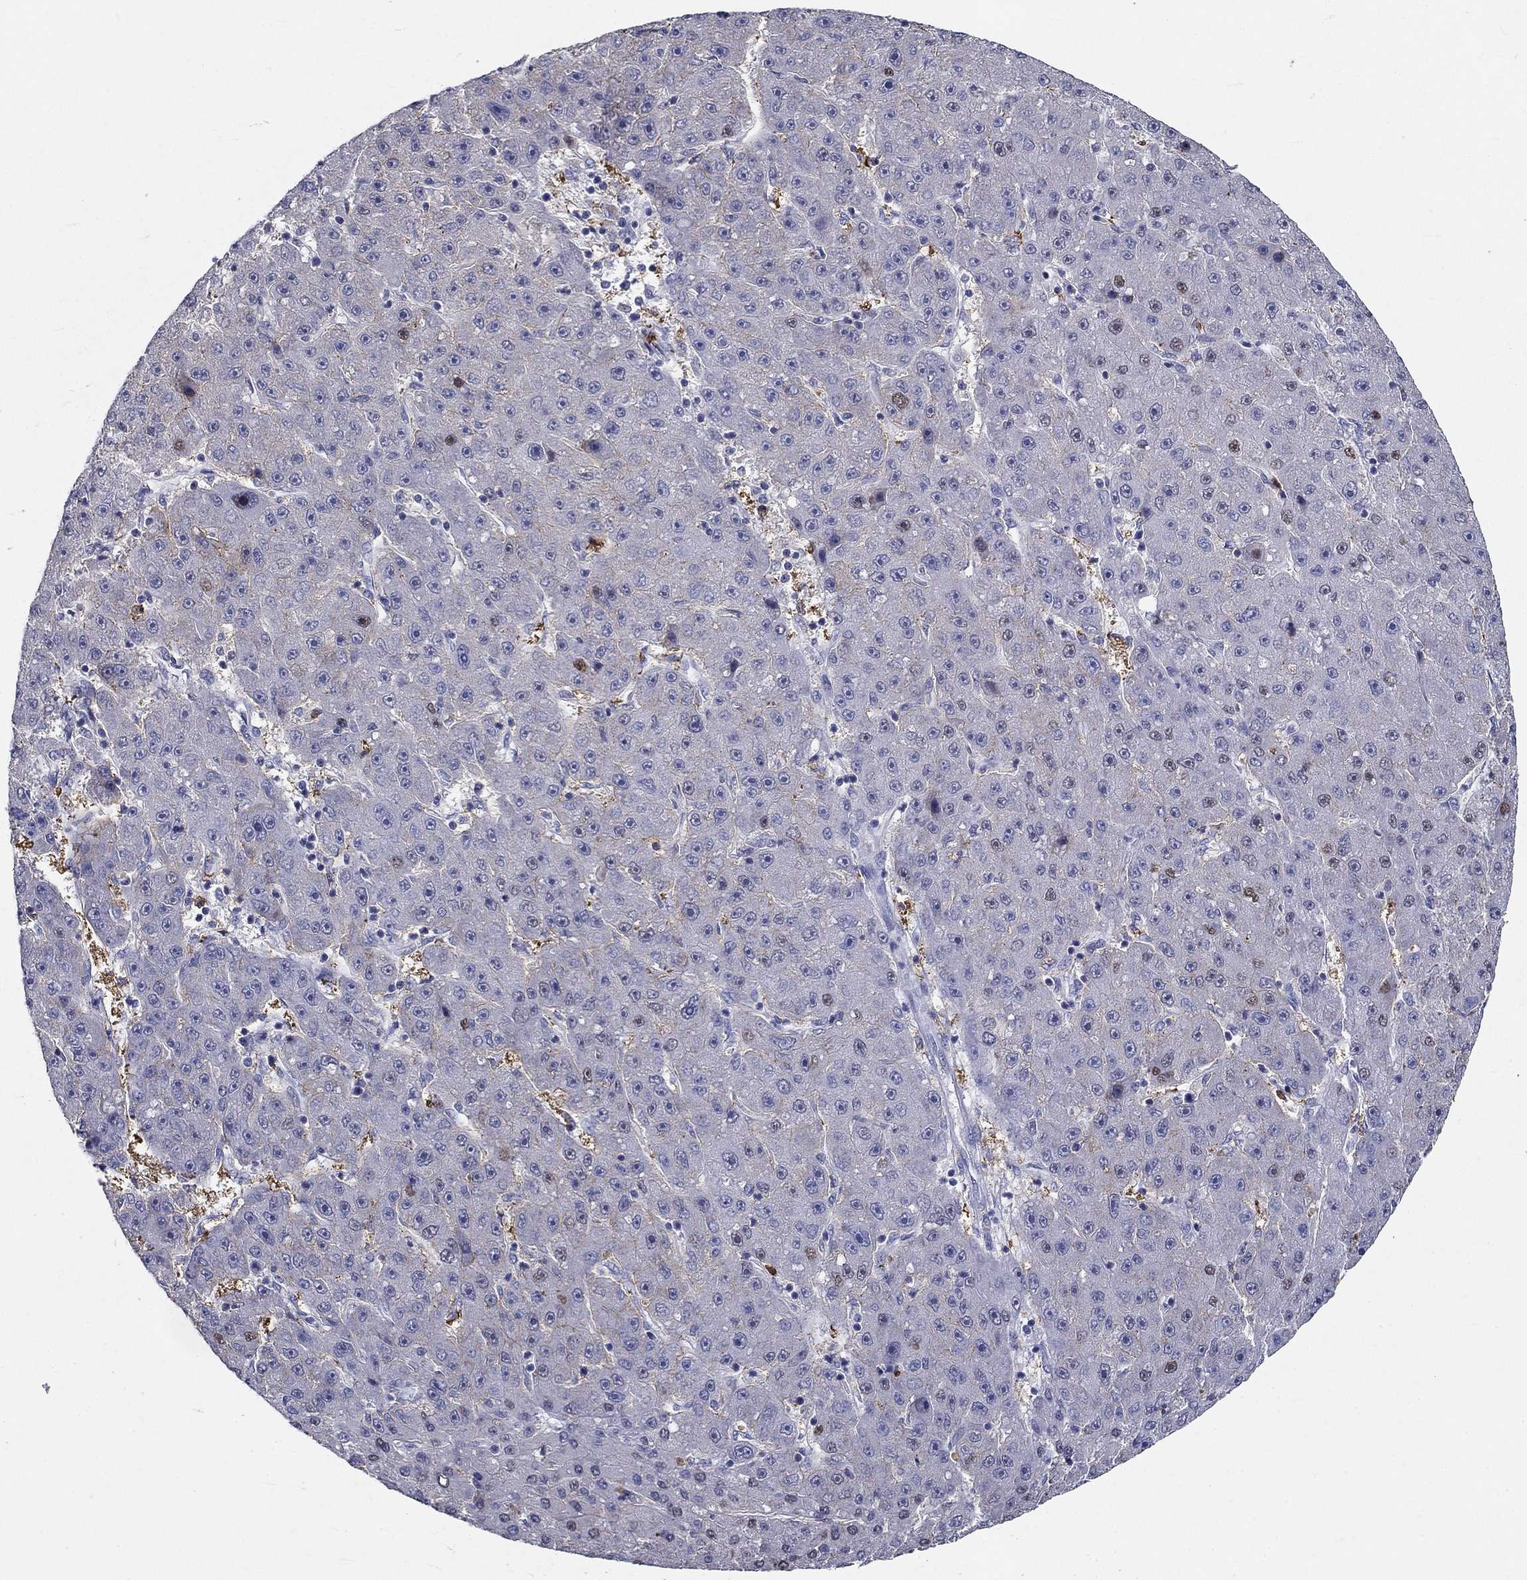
{"staining": {"intensity": "negative", "quantity": "none", "location": "none"}, "tissue": "liver cancer", "cell_type": "Tumor cells", "image_type": "cancer", "snomed": [{"axis": "morphology", "description": "Carcinoma, Hepatocellular, NOS"}, {"axis": "topography", "description": "Liver"}], "caption": "Immunohistochemical staining of human liver cancer (hepatocellular carcinoma) reveals no significant positivity in tumor cells.", "gene": "IGSF8", "patient": {"sex": "male", "age": 67}}